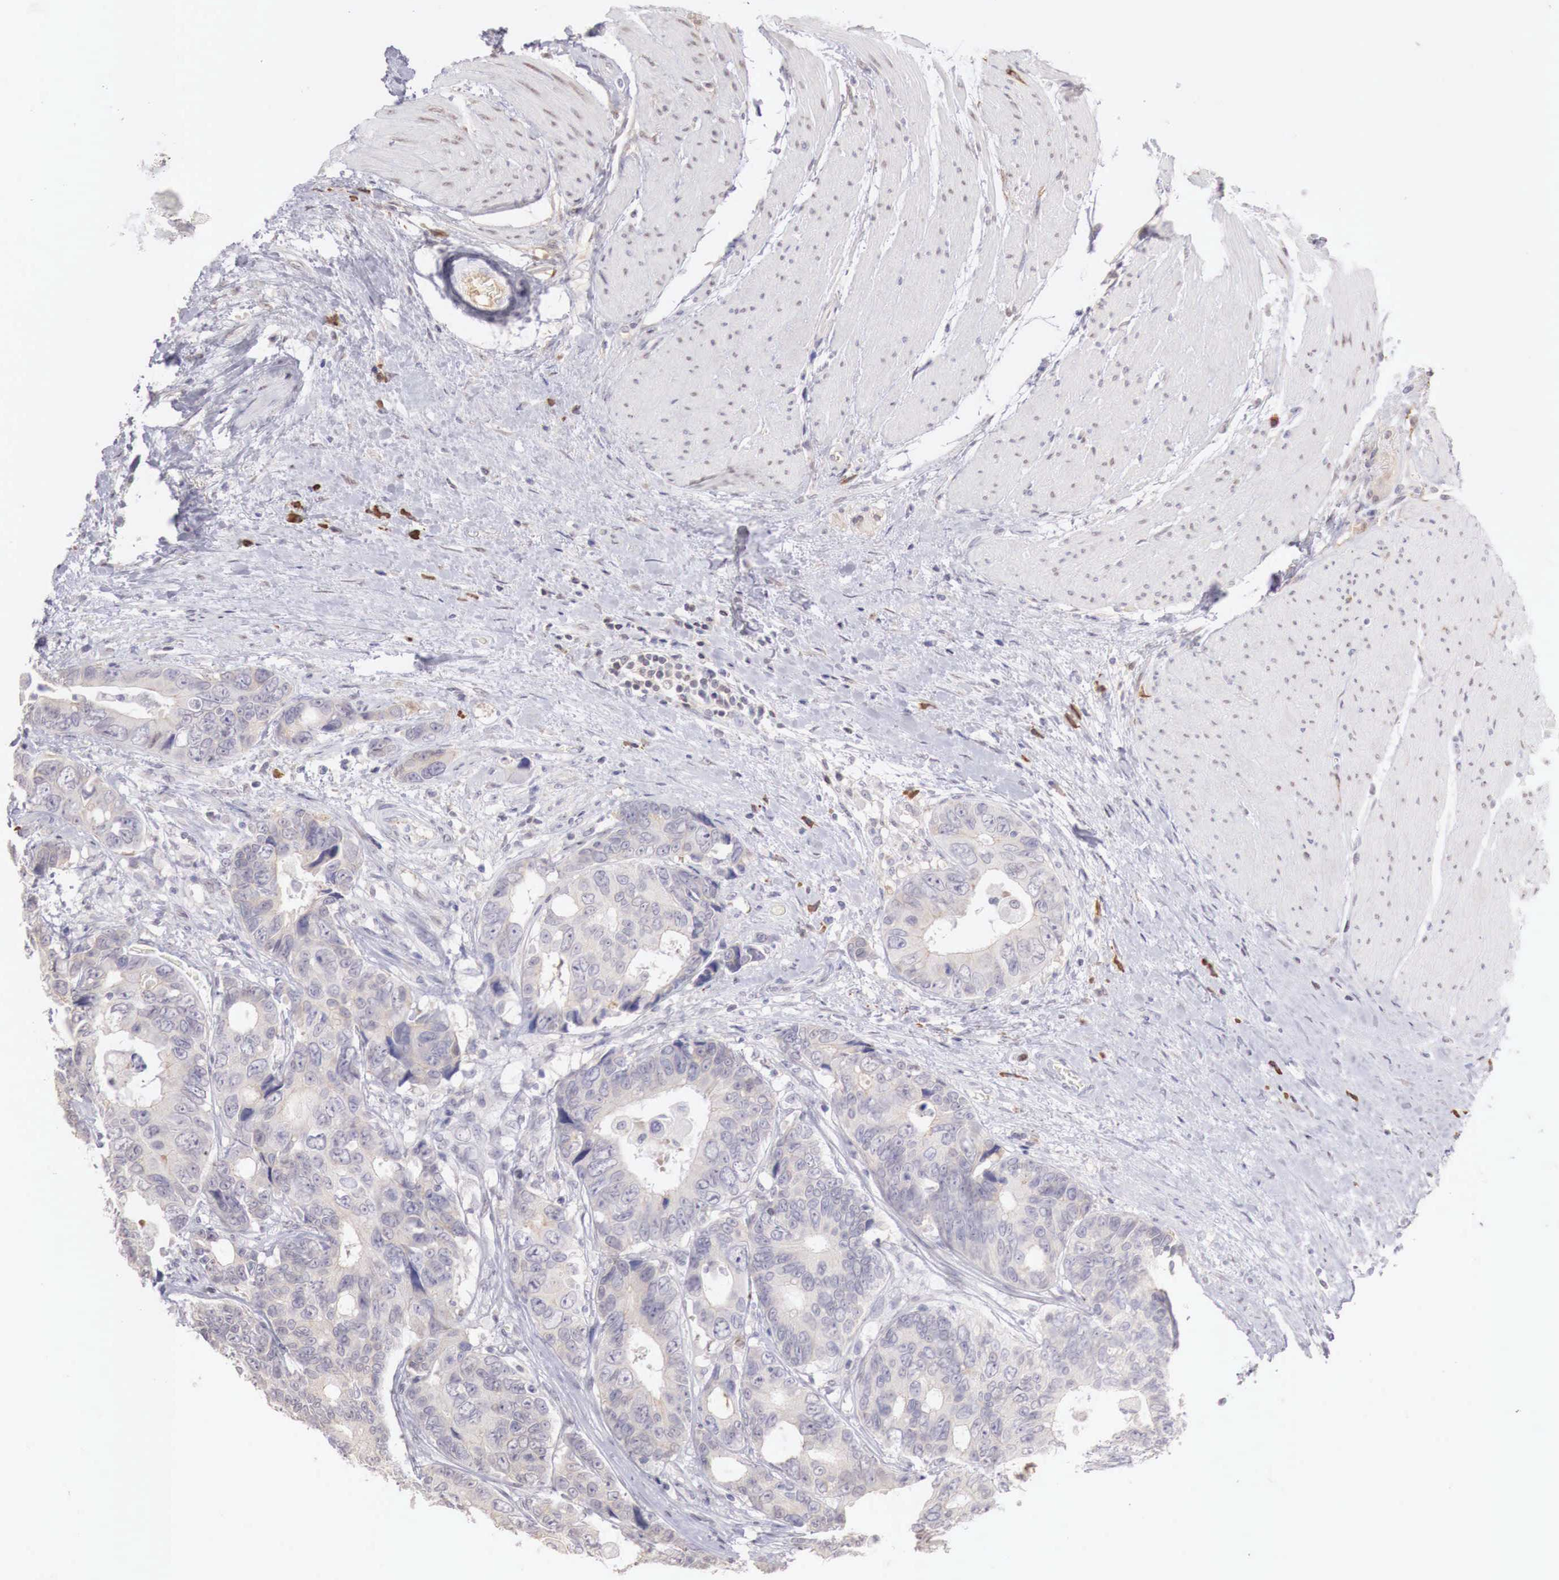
{"staining": {"intensity": "weak", "quantity": "<25%", "location": "cytoplasmic/membranous"}, "tissue": "colorectal cancer", "cell_type": "Tumor cells", "image_type": "cancer", "snomed": [{"axis": "morphology", "description": "Adenocarcinoma, NOS"}, {"axis": "topography", "description": "Rectum"}], "caption": "An image of human colorectal cancer (adenocarcinoma) is negative for staining in tumor cells.", "gene": "XPNPEP2", "patient": {"sex": "female", "age": 67}}